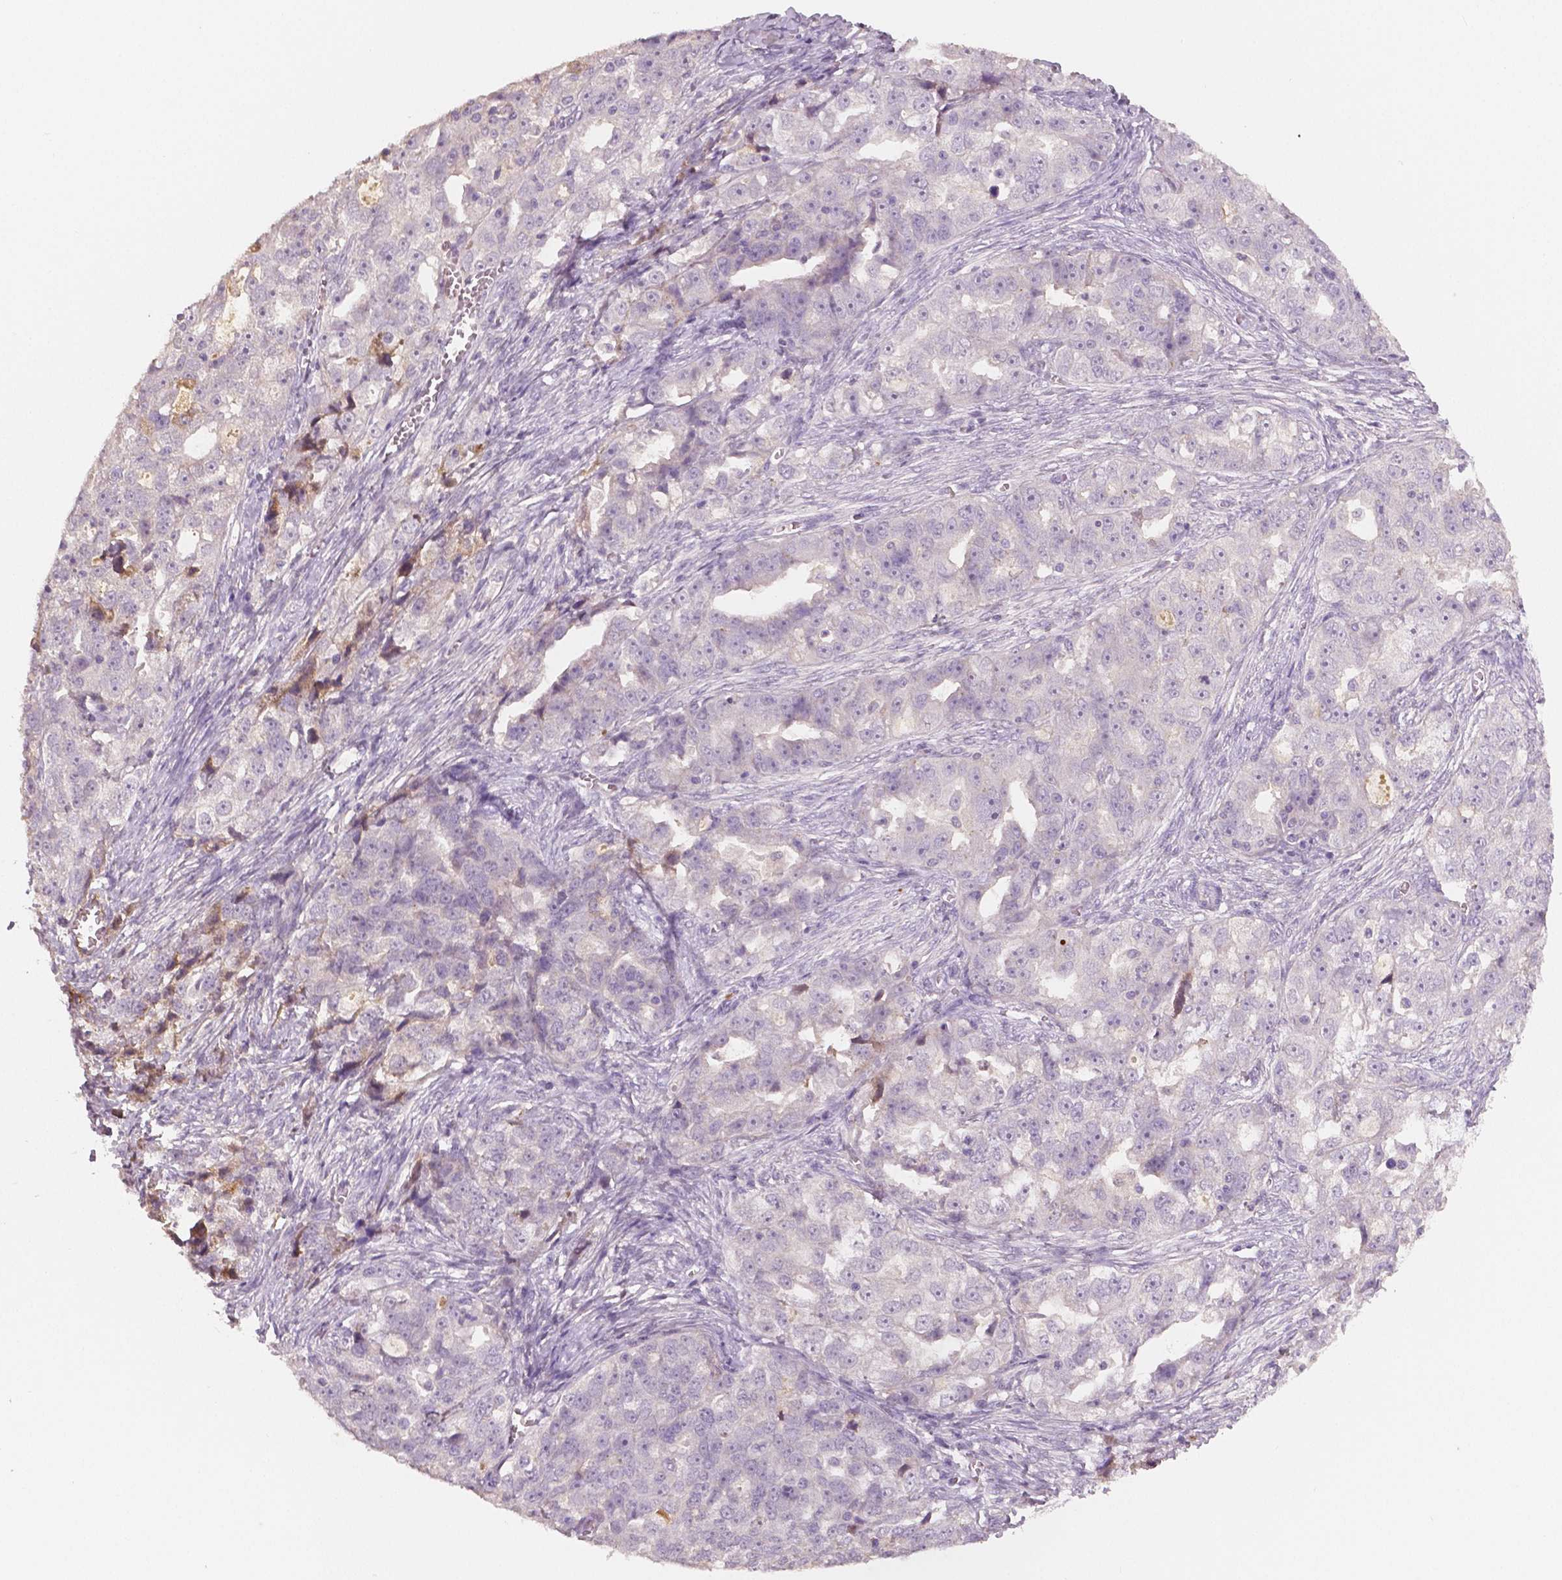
{"staining": {"intensity": "negative", "quantity": "none", "location": "none"}, "tissue": "ovarian cancer", "cell_type": "Tumor cells", "image_type": "cancer", "snomed": [{"axis": "morphology", "description": "Cystadenocarcinoma, serous, NOS"}, {"axis": "topography", "description": "Ovary"}], "caption": "High magnification brightfield microscopy of ovarian cancer stained with DAB (3,3'-diaminobenzidine) (brown) and counterstained with hematoxylin (blue): tumor cells show no significant staining.", "gene": "APOA4", "patient": {"sex": "female", "age": 51}}